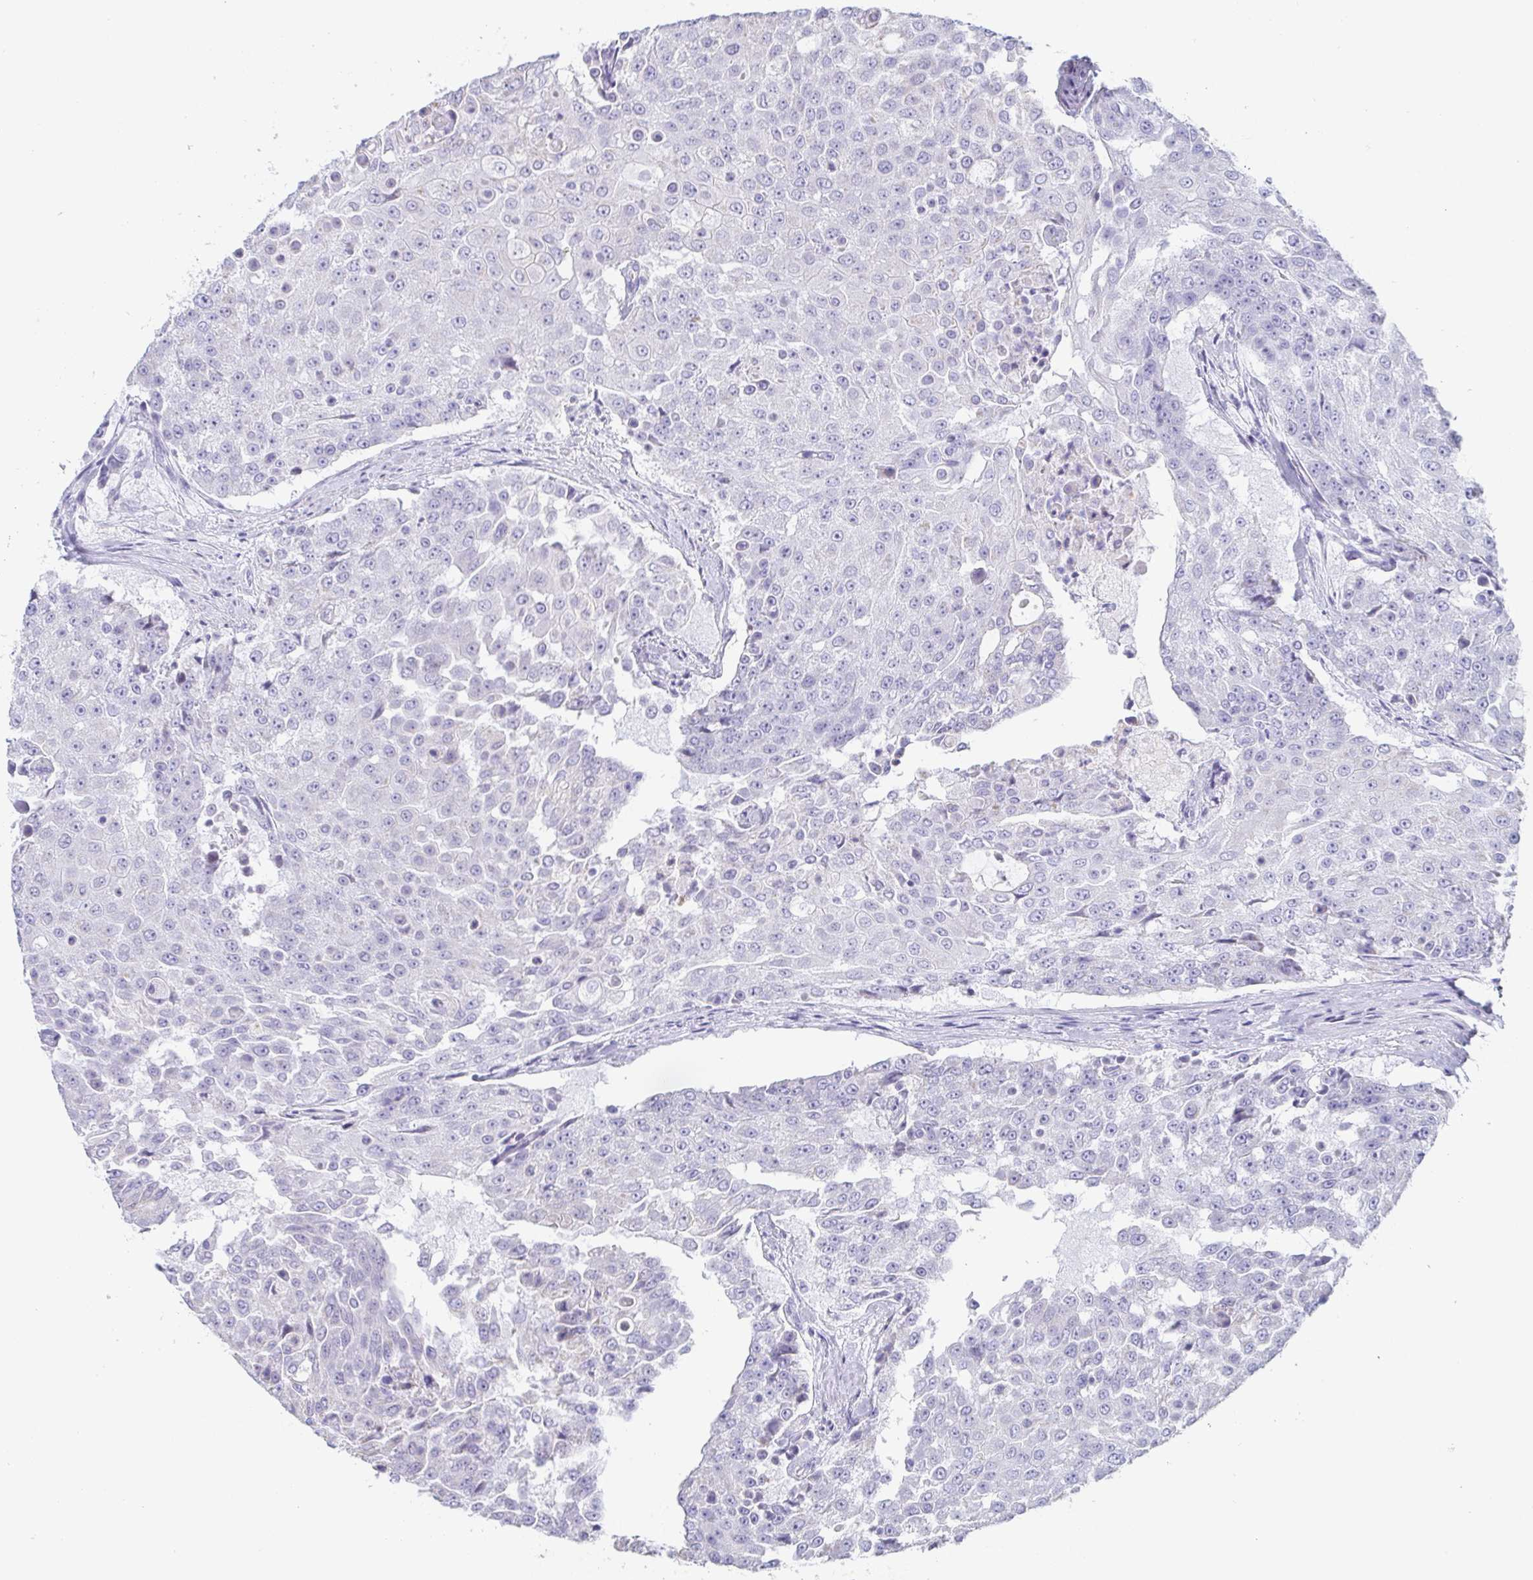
{"staining": {"intensity": "negative", "quantity": "none", "location": "none"}, "tissue": "urothelial cancer", "cell_type": "Tumor cells", "image_type": "cancer", "snomed": [{"axis": "morphology", "description": "Urothelial carcinoma, High grade"}, {"axis": "topography", "description": "Urinary bladder"}], "caption": "An IHC photomicrograph of urothelial cancer is shown. There is no staining in tumor cells of urothelial cancer.", "gene": "PRR27", "patient": {"sex": "female", "age": 63}}